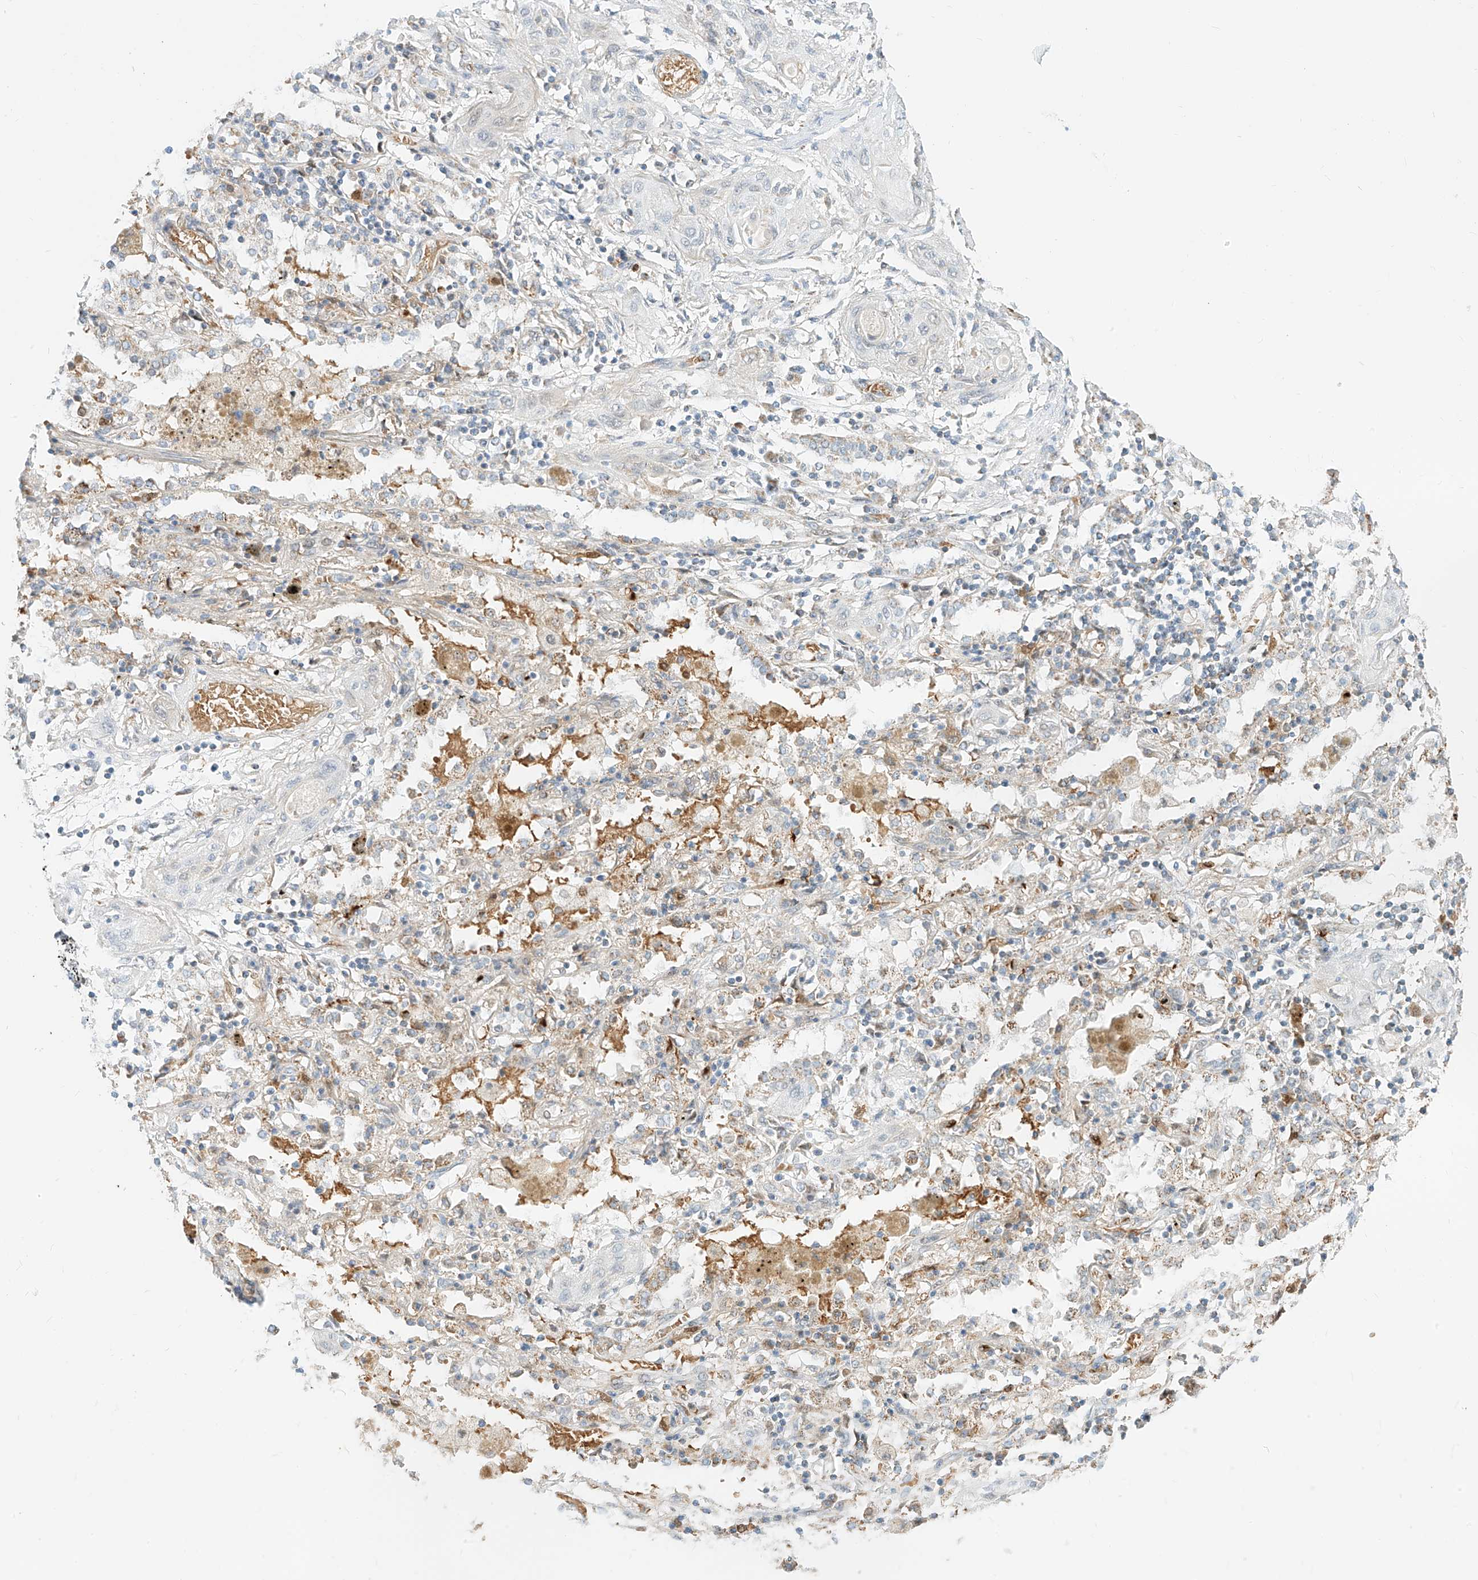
{"staining": {"intensity": "negative", "quantity": "none", "location": "none"}, "tissue": "lung cancer", "cell_type": "Tumor cells", "image_type": "cancer", "snomed": [{"axis": "morphology", "description": "Squamous cell carcinoma, NOS"}, {"axis": "topography", "description": "Lung"}], "caption": "Tumor cells show no significant protein positivity in lung cancer (squamous cell carcinoma). (Stains: DAB immunohistochemistry (IHC) with hematoxylin counter stain, Microscopy: brightfield microscopy at high magnification).", "gene": "MTUS2", "patient": {"sex": "female", "age": 47}}